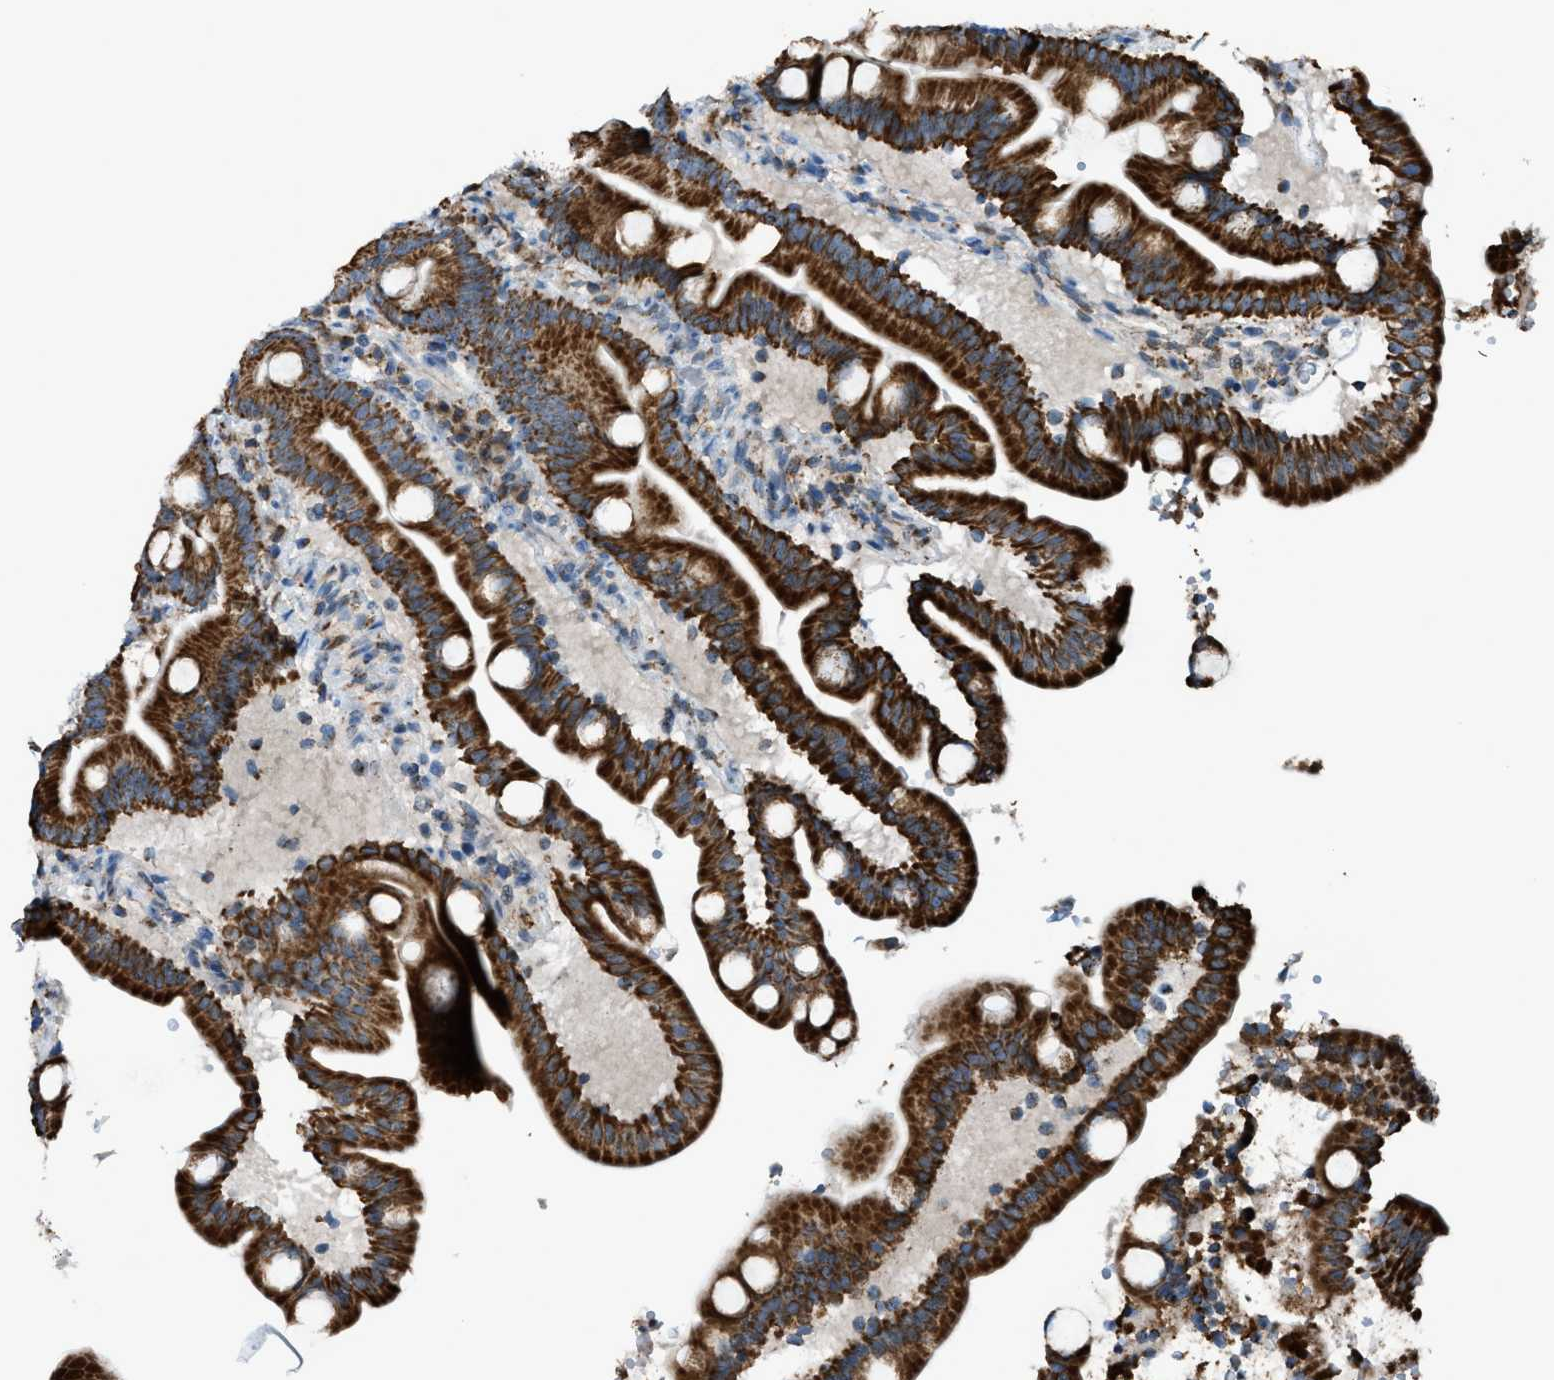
{"staining": {"intensity": "strong", "quantity": ">75%", "location": "cytoplasmic/membranous"}, "tissue": "duodenum", "cell_type": "Glandular cells", "image_type": "normal", "snomed": [{"axis": "morphology", "description": "Normal tissue, NOS"}, {"axis": "topography", "description": "Duodenum"}], "caption": "A photomicrograph of duodenum stained for a protein reveals strong cytoplasmic/membranous brown staining in glandular cells. (DAB IHC with brightfield microscopy, high magnification).", "gene": "SRM", "patient": {"sex": "male", "age": 54}}